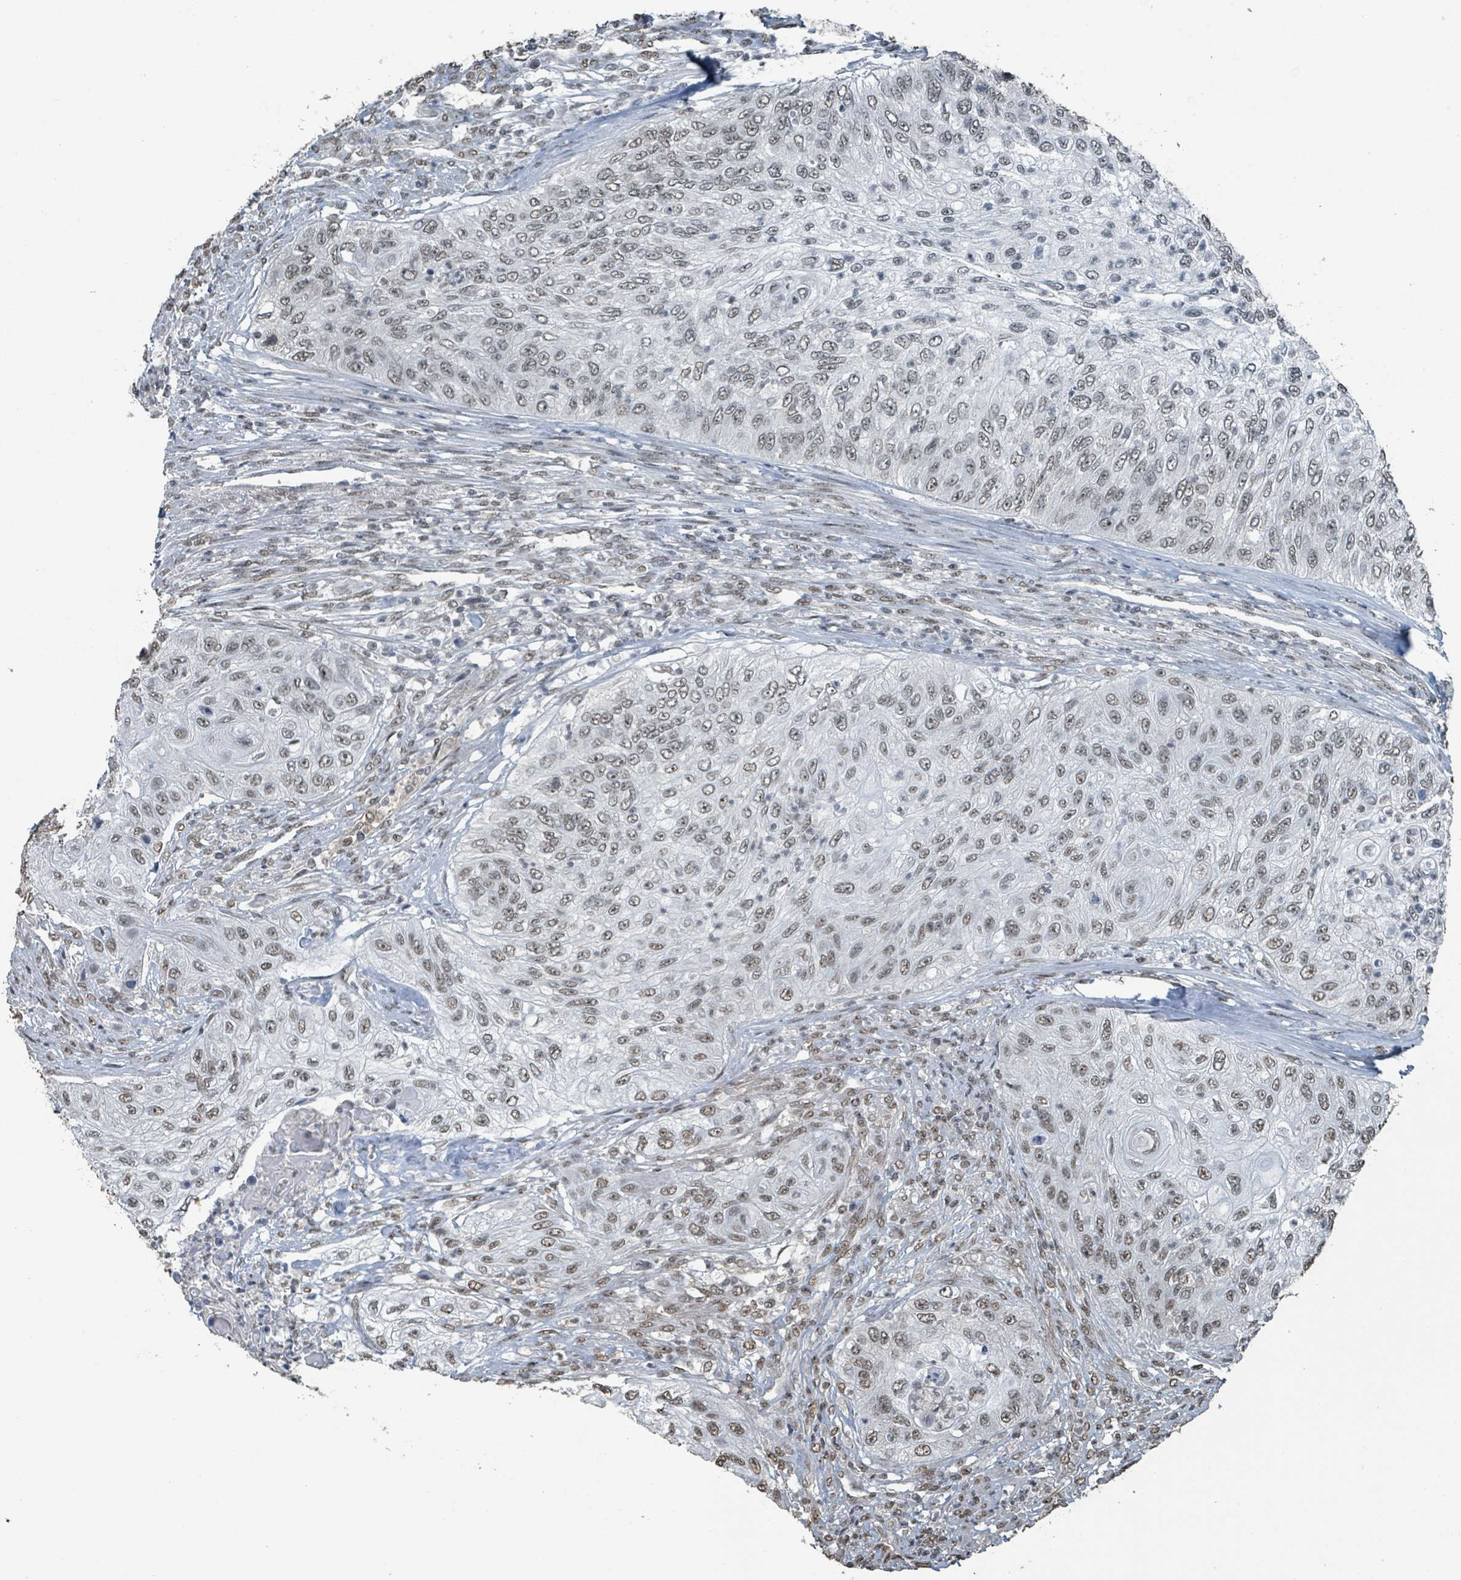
{"staining": {"intensity": "moderate", "quantity": "25%-75%", "location": "nuclear"}, "tissue": "urothelial cancer", "cell_type": "Tumor cells", "image_type": "cancer", "snomed": [{"axis": "morphology", "description": "Urothelial carcinoma, High grade"}, {"axis": "topography", "description": "Urinary bladder"}], "caption": "Moderate nuclear protein expression is present in about 25%-75% of tumor cells in high-grade urothelial carcinoma.", "gene": "PHIP", "patient": {"sex": "female", "age": 60}}